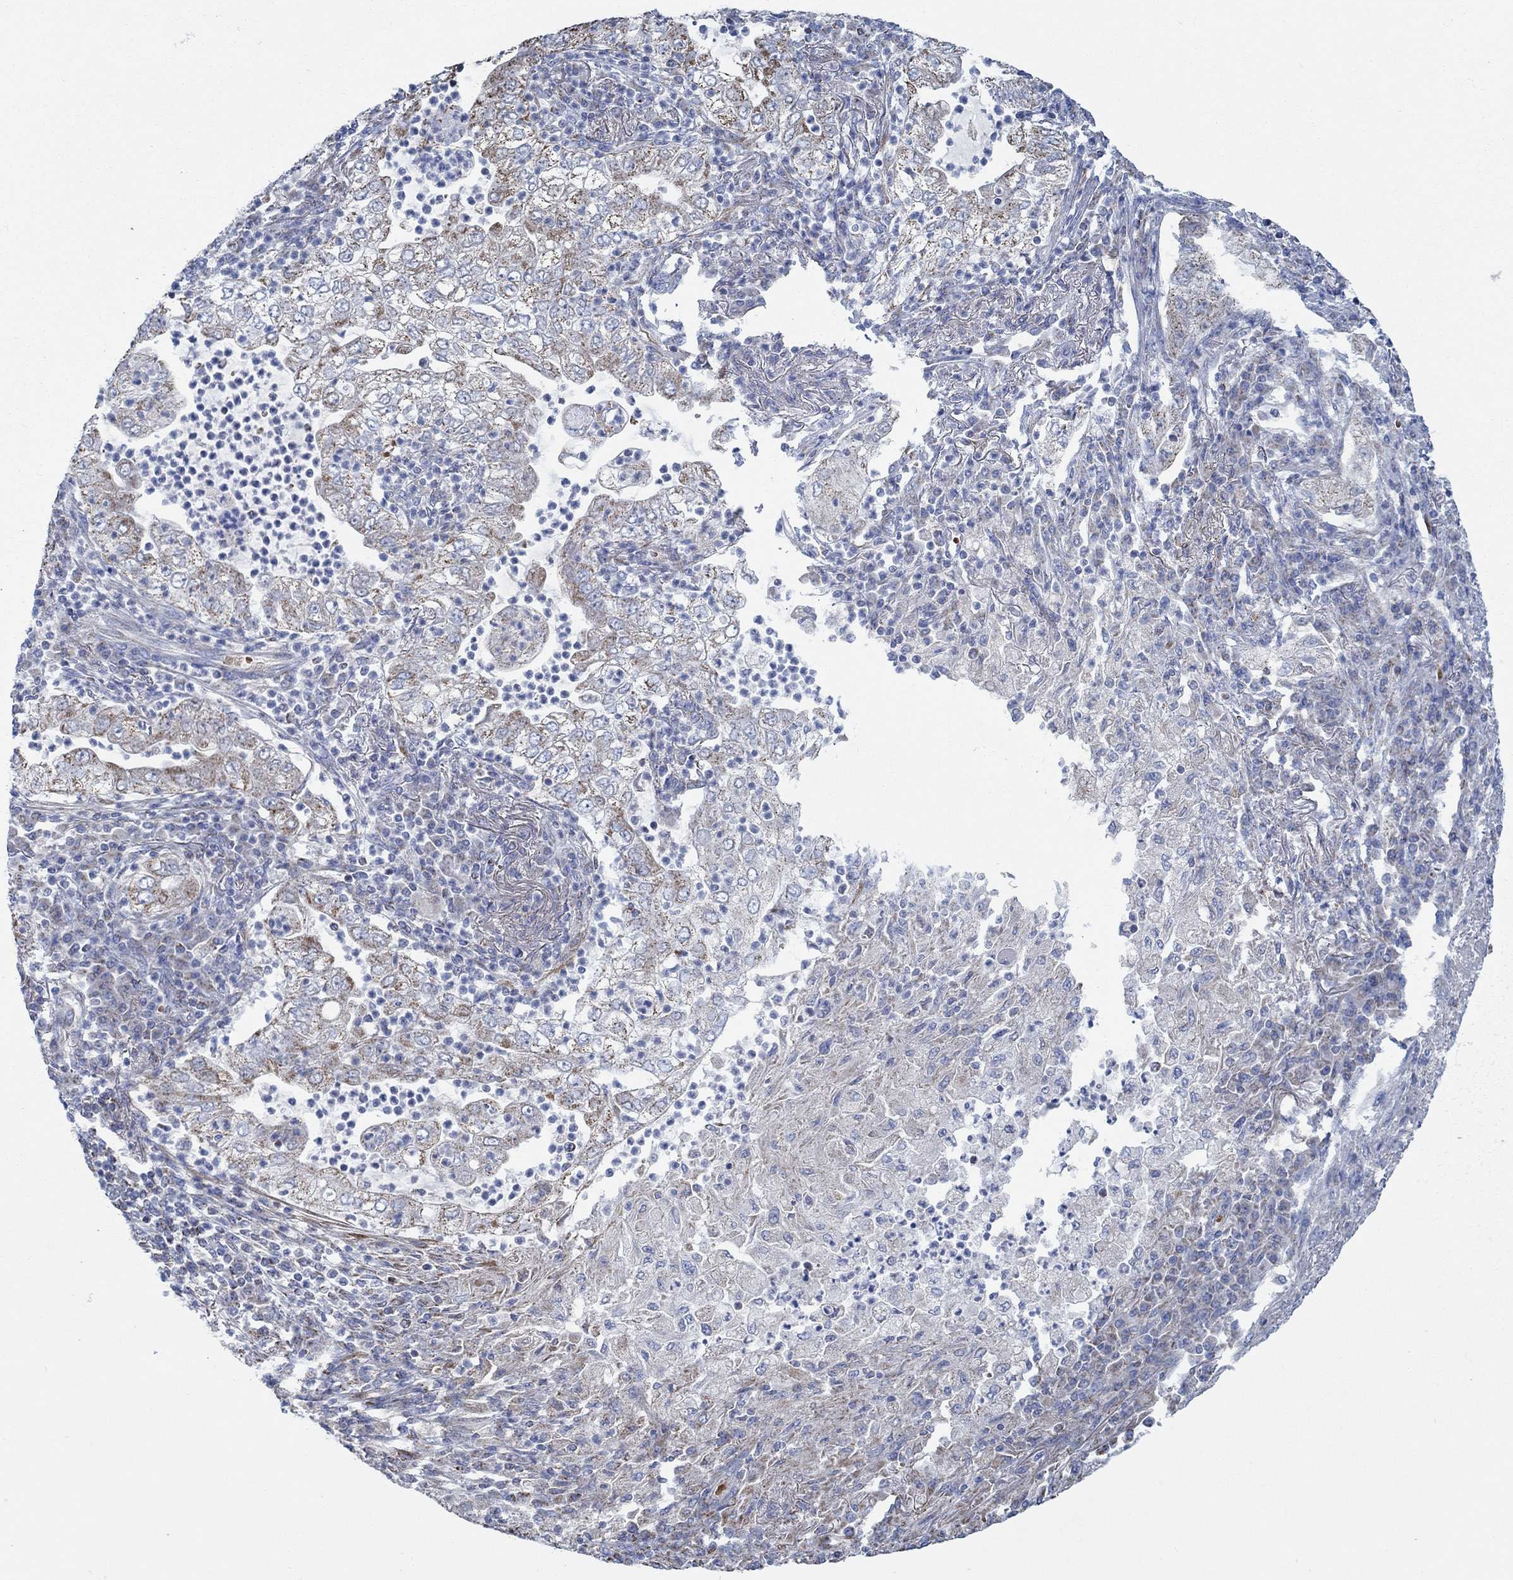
{"staining": {"intensity": "moderate", "quantity": "25%-75%", "location": "cytoplasmic/membranous"}, "tissue": "lung cancer", "cell_type": "Tumor cells", "image_type": "cancer", "snomed": [{"axis": "morphology", "description": "Adenocarcinoma, NOS"}, {"axis": "topography", "description": "Lung"}], "caption": "Moderate cytoplasmic/membranous staining for a protein is present in about 25%-75% of tumor cells of lung cancer using immunohistochemistry (IHC).", "gene": "GLOD5", "patient": {"sex": "female", "age": 73}}